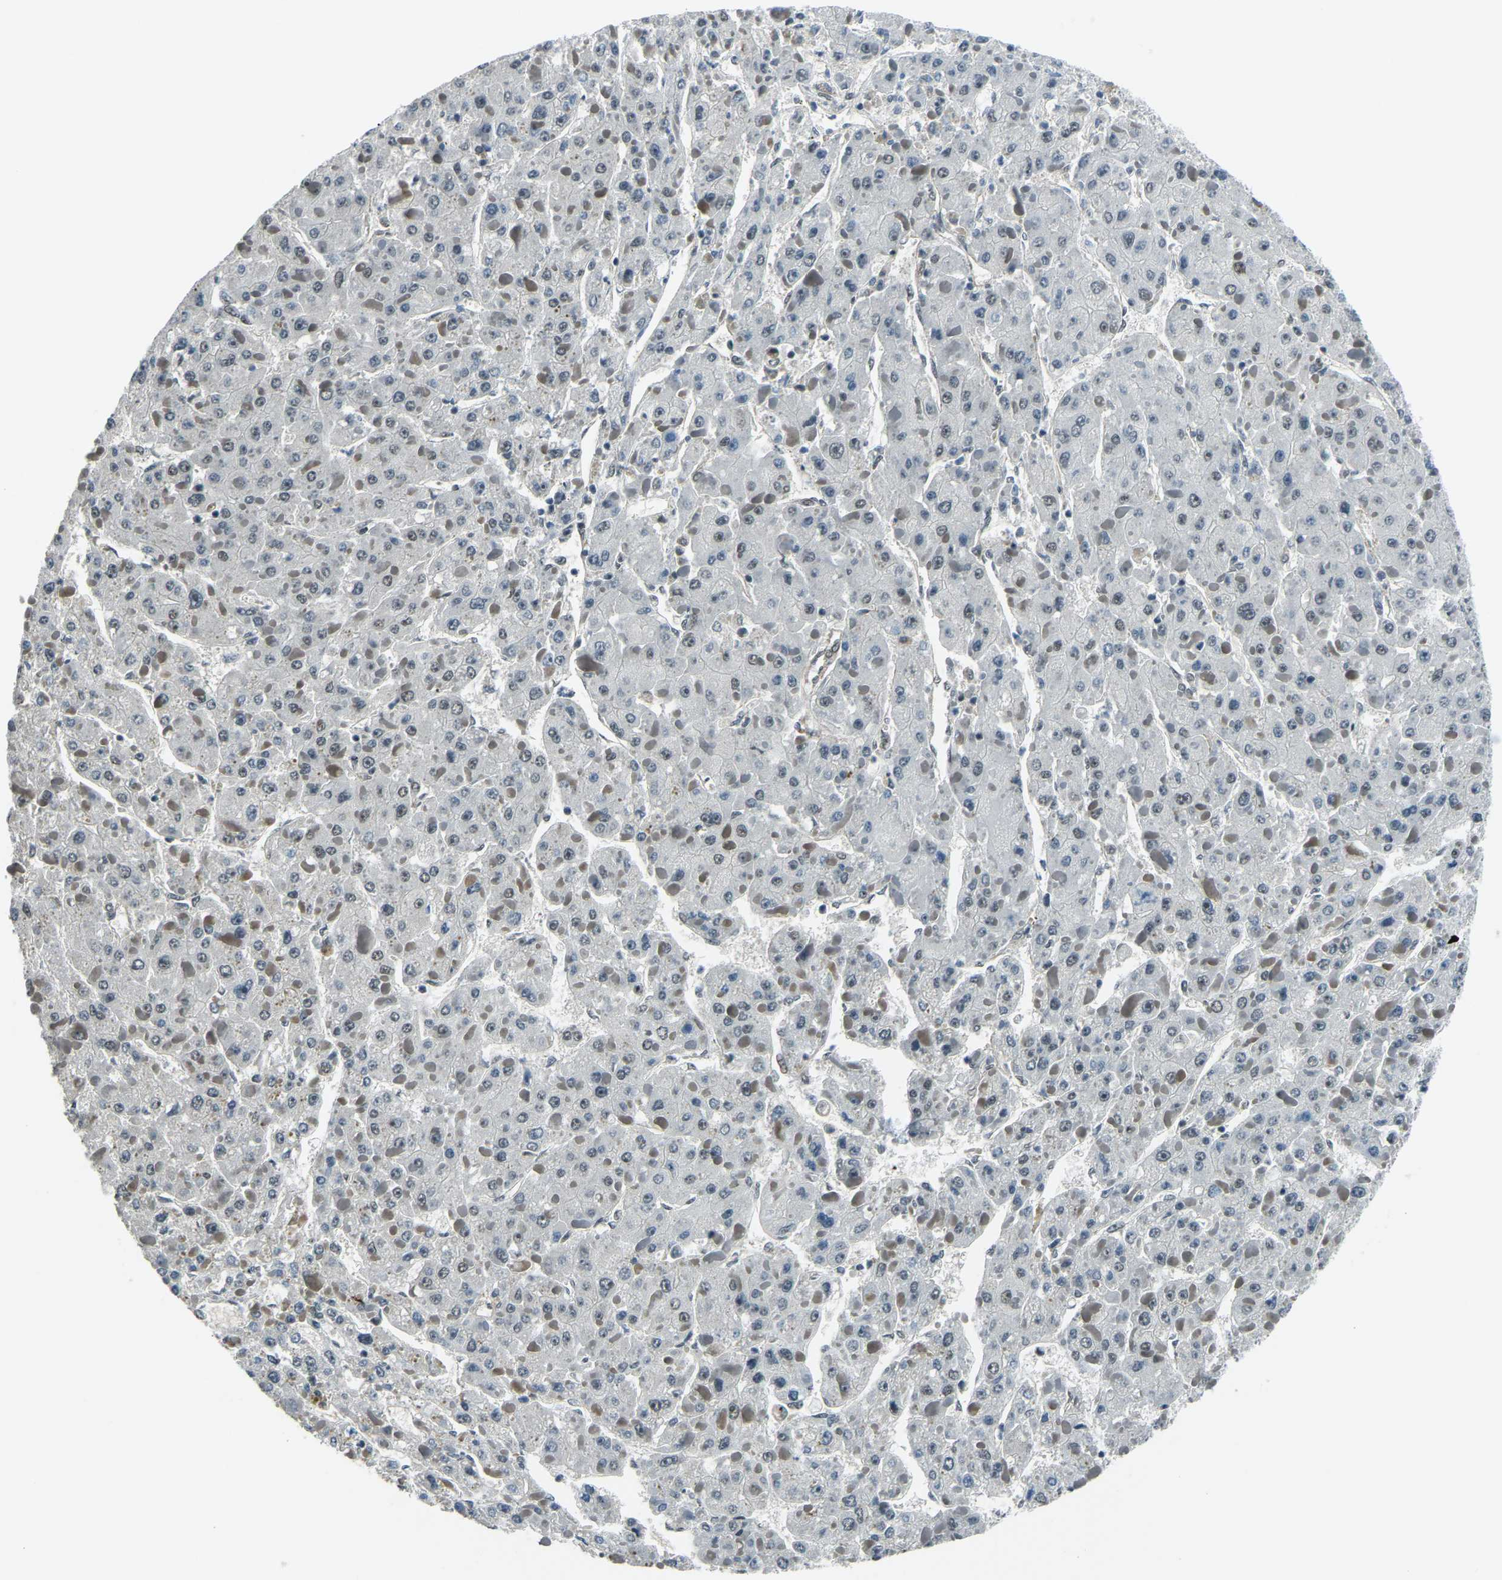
{"staining": {"intensity": "negative", "quantity": "none", "location": "none"}, "tissue": "liver cancer", "cell_type": "Tumor cells", "image_type": "cancer", "snomed": [{"axis": "morphology", "description": "Carcinoma, Hepatocellular, NOS"}, {"axis": "topography", "description": "Liver"}], "caption": "Immunohistochemistry photomicrograph of neoplastic tissue: liver cancer stained with DAB (3,3'-diaminobenzidine) reveals no significant protein positivity in tumor cells. (DAB immunohistochemistry (IHC) visualized using brightfield microscopy, high magnification).", "gene": "PRCC", "patient": {"sex": "female", "age": 73}}